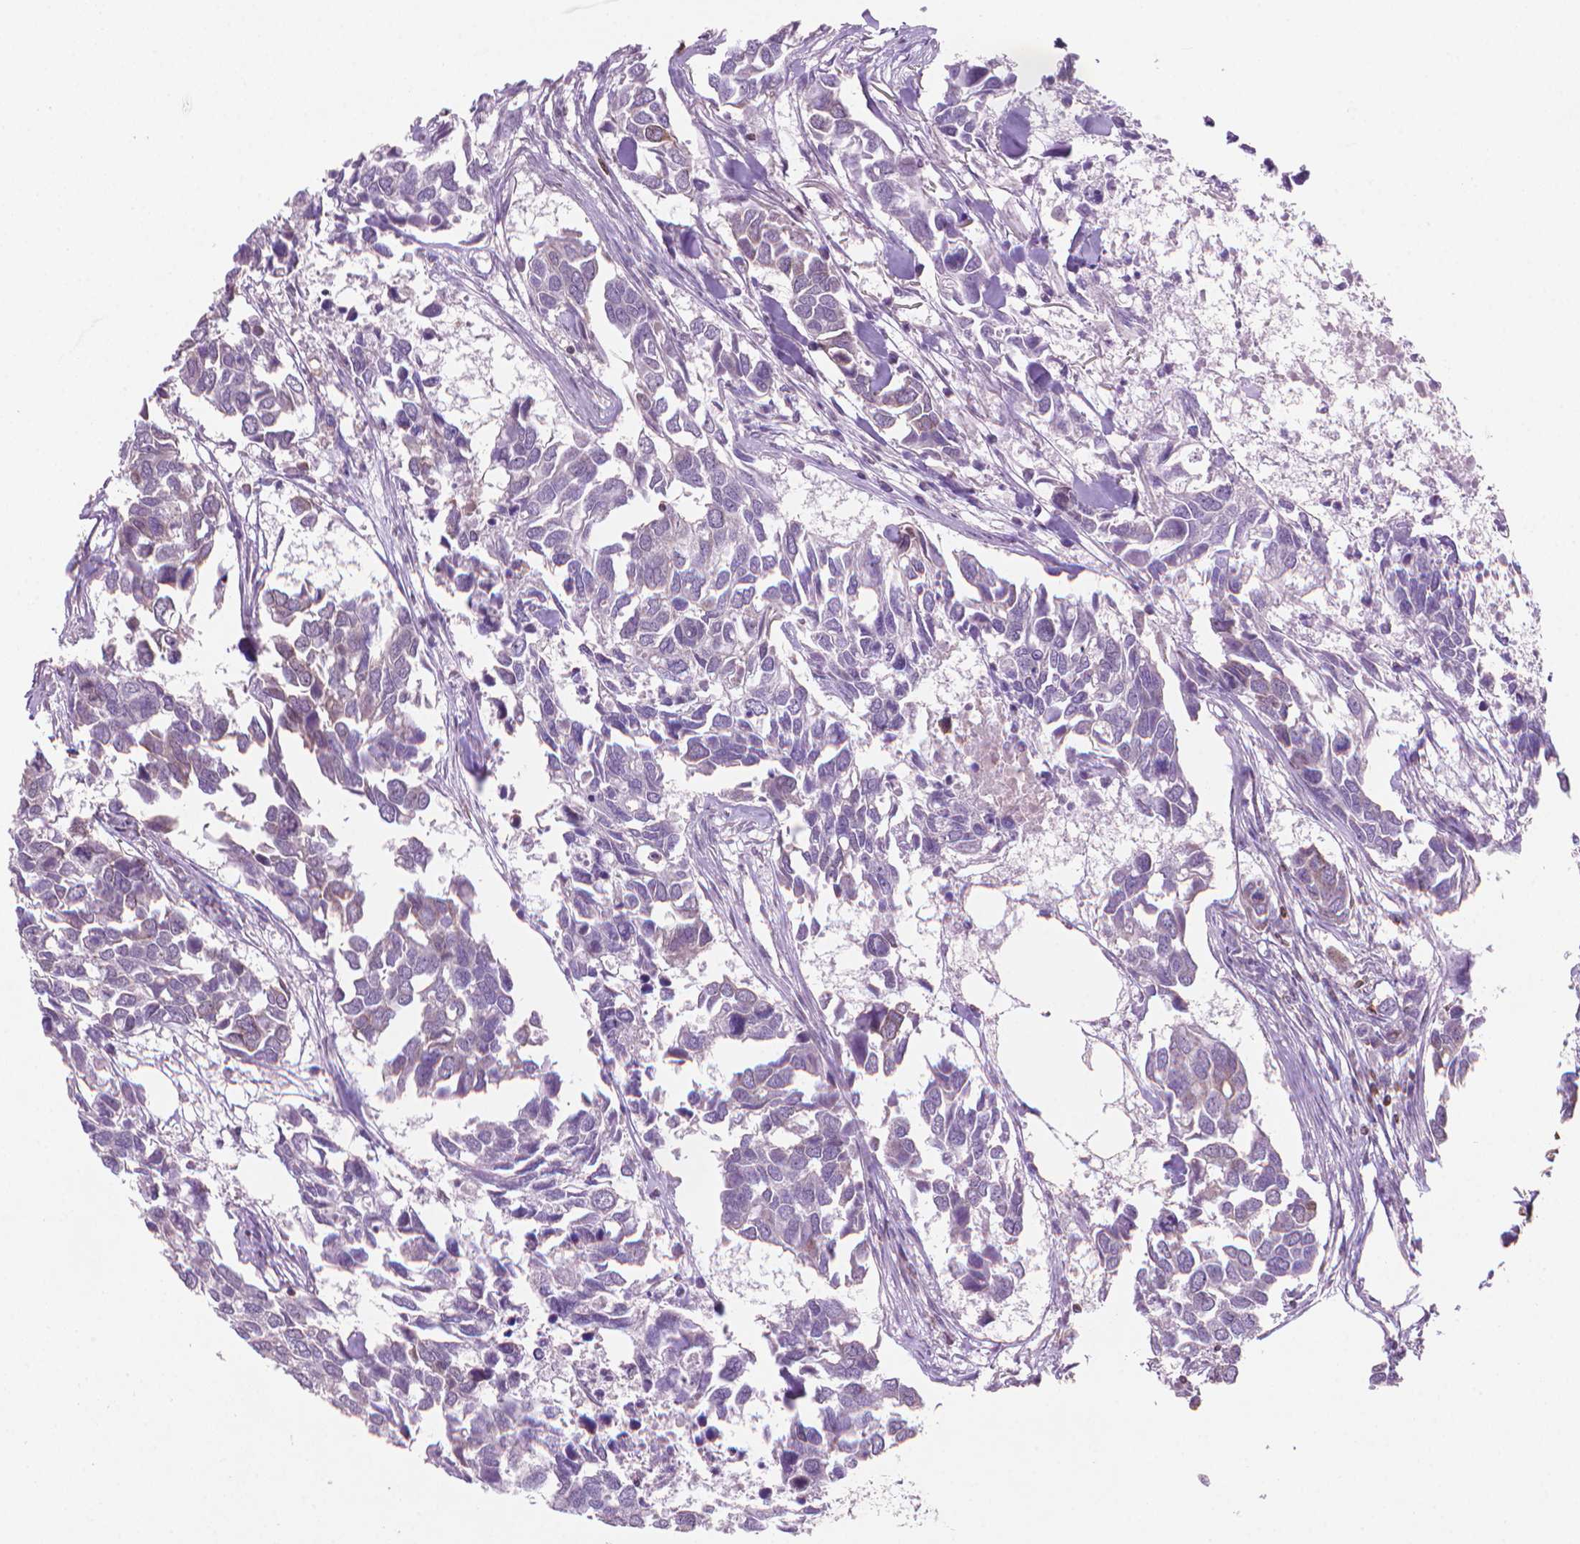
{"staining": {"intensity": "negative", "quantity": "none", "location": "none"}, "tissue": "breast cancer", "cell_type": "Tumor cells", "image_type": "cancer", "snomed": [{"axis": "morphology", "description": "Duct carcinoma"}, {"axis": "topography", "description": "Breast"}], "caption": "Immunohistochemical staining of invasive ductal carcinoma (breast) shows no significant staining in tumor cells.", "gene": "BCL2", "patient": {"sex": "female", "age": 83}}